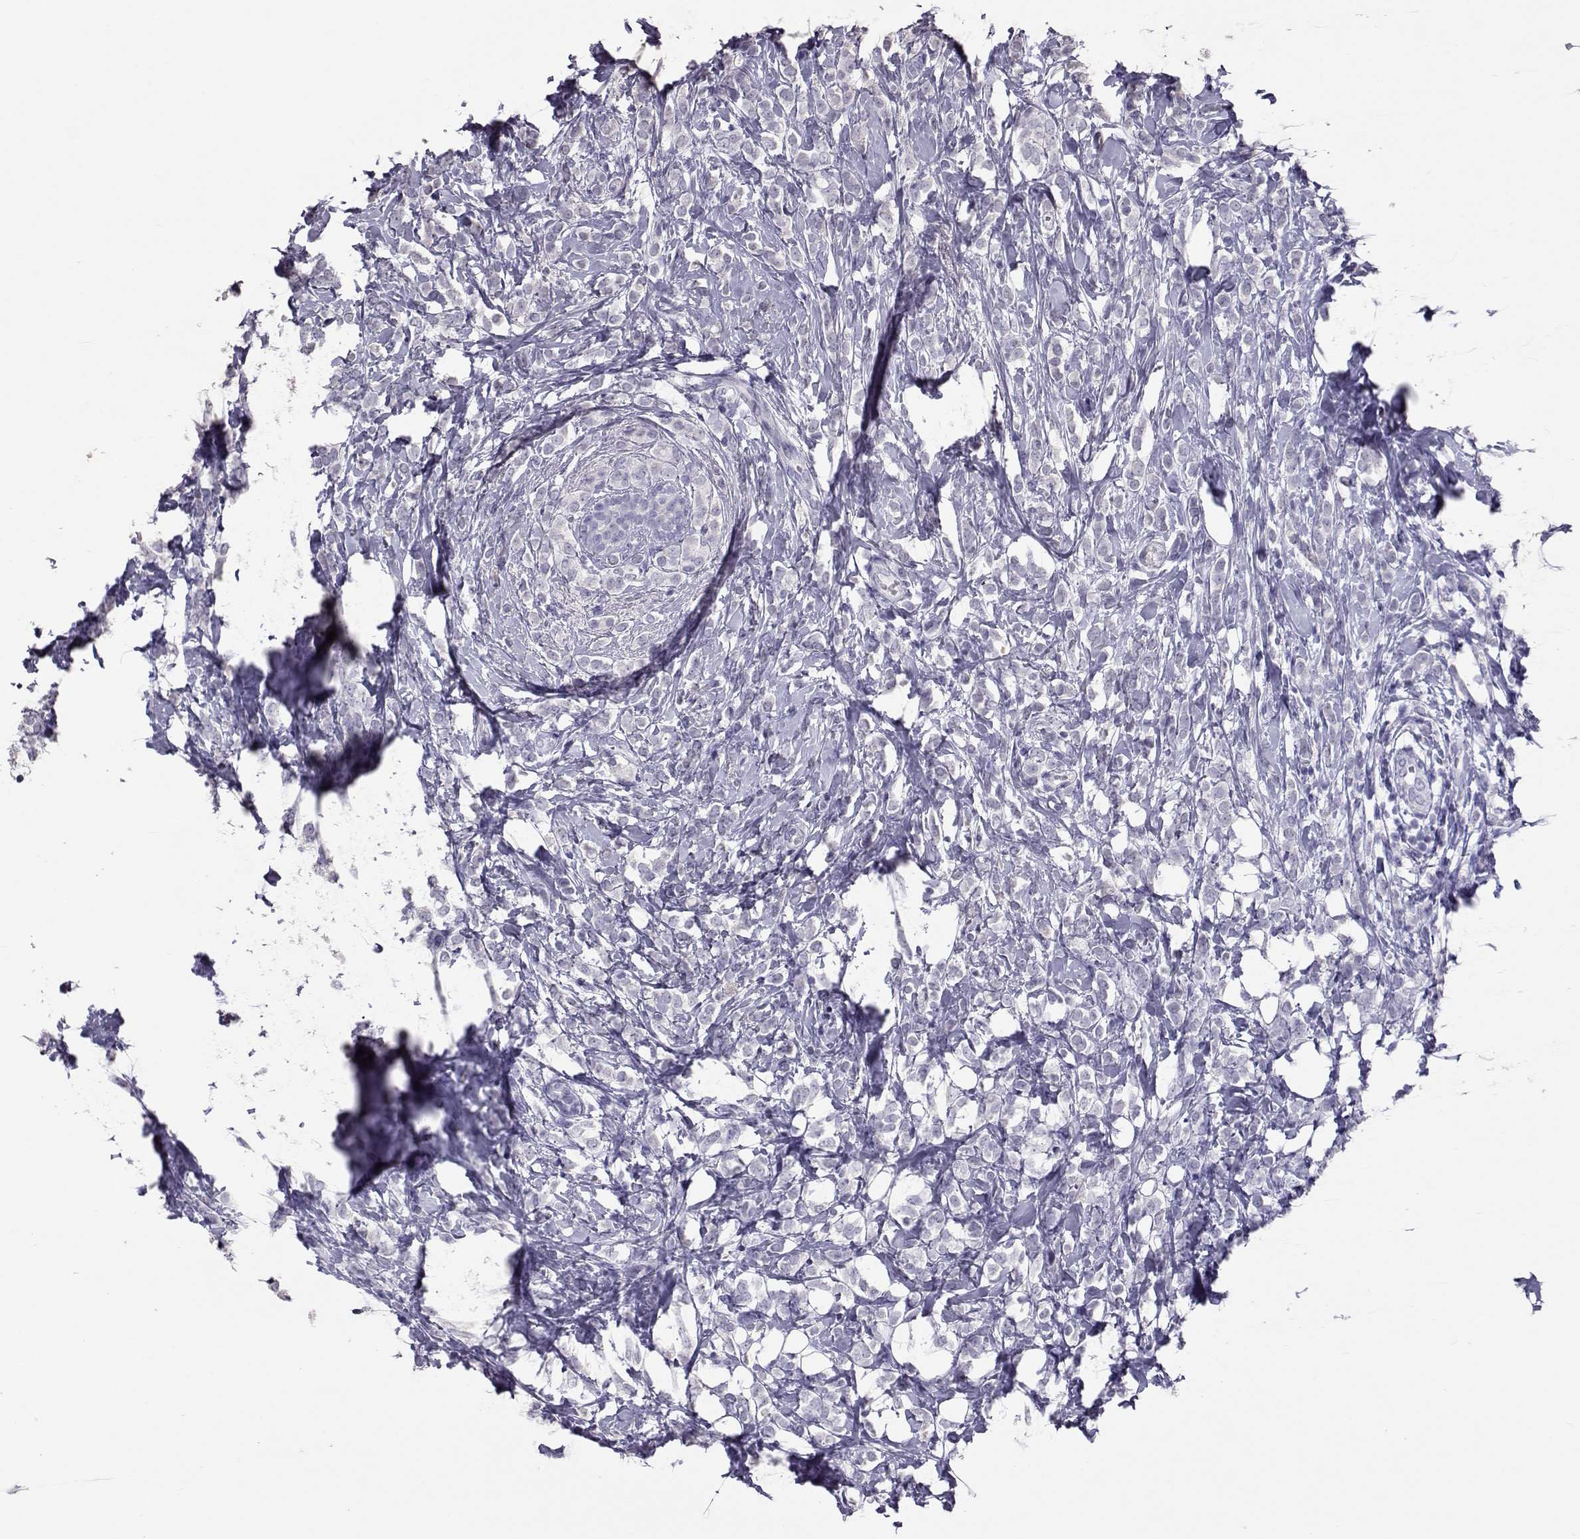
{"staining": {"intensity": "negative", "quantity": "none", "location": "none"}, "tissue": "breast cancer", "cell_type": "Tumor cells", "image_type": "cancer", "snomed": [{"axis": "morphology", "description": "Lobular carcinoma"}, {"axis": "topography", "description": "Breast"}], "caption": "This is a micrograph of immunohistochemistry (IHC) staining of breast lobular carcinoma, which shows no positivity in tumor cells.", "gene": "PMCH", "patient": {"sex": "female", "age": 49}}